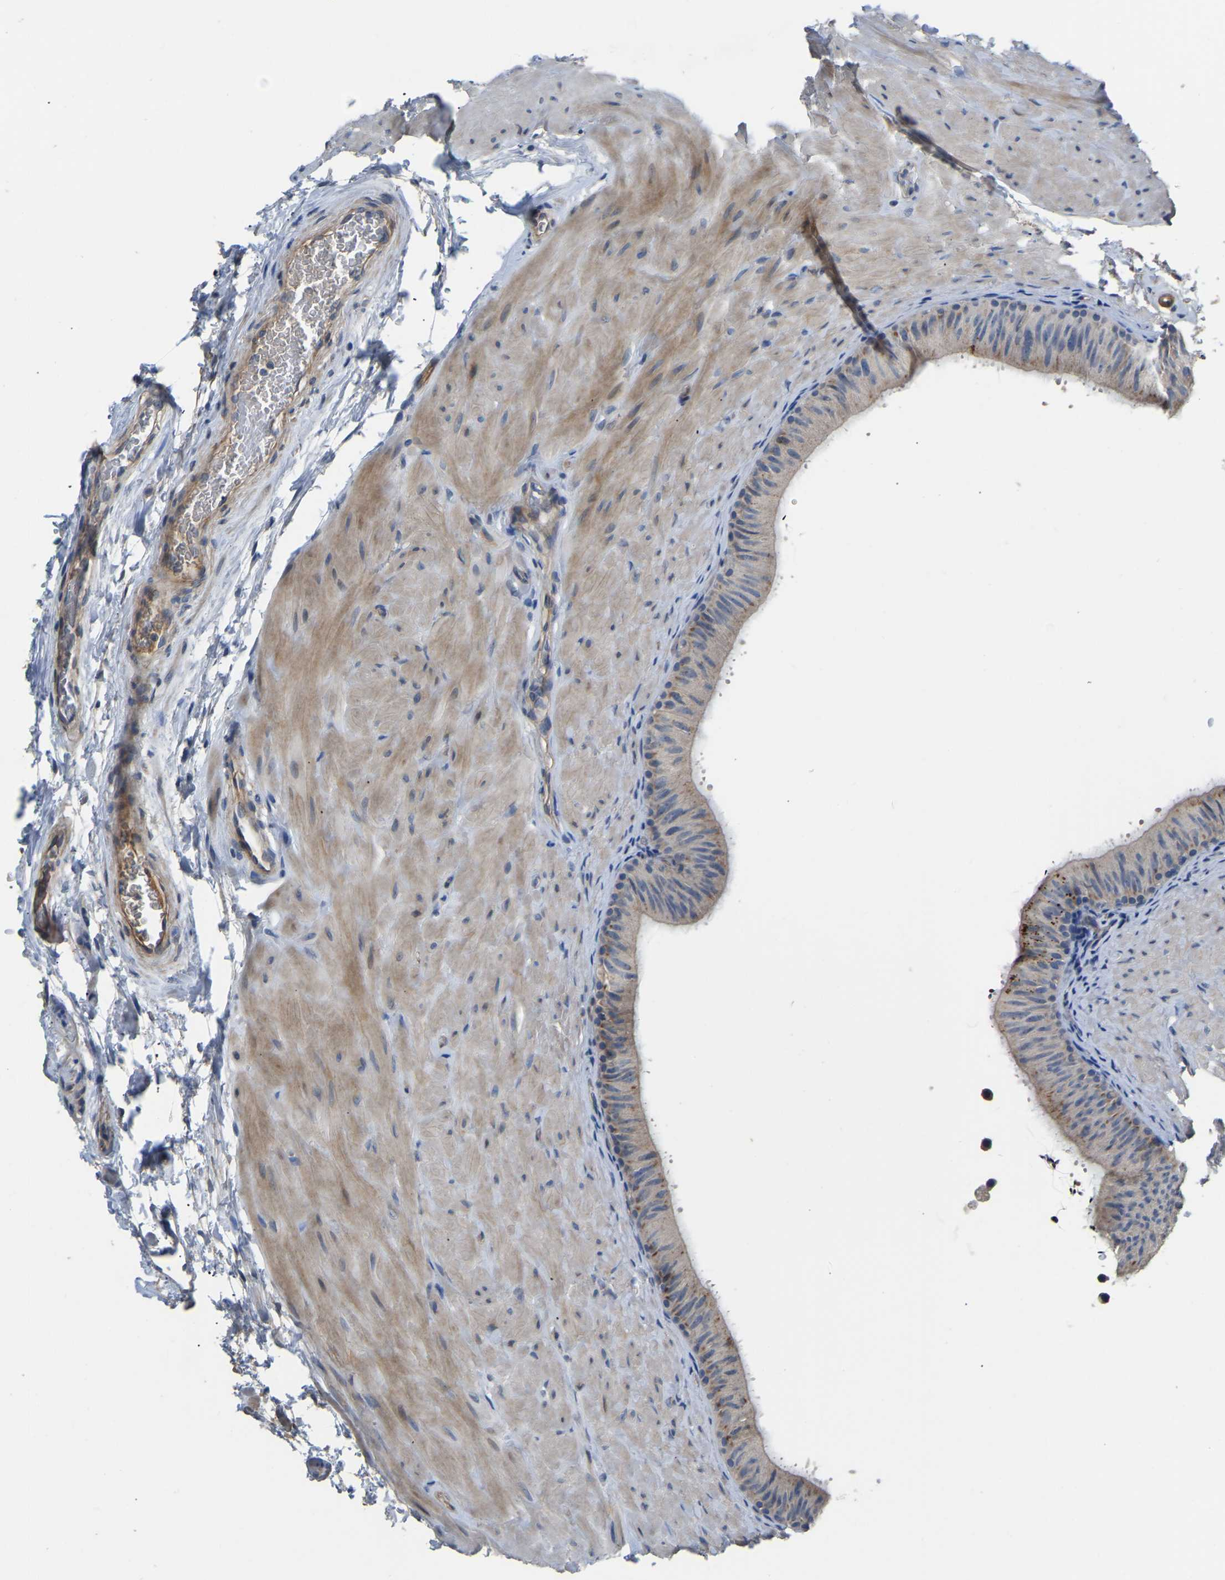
{"staining": {"intensity": "weak", "quantity": "<25%", "location": "cytoplasmic/membranous"}, "tissue": "epididymis", "cell_type": "Glandular cells", "image_type": "normal", "snomed": [{"axis": "morphology", "description": "Normal tissue, NOS"}, {"axis": "topography", "description": "Epididymis"}], "caption": "Photomicrograph shows no protein positivity in glandular cells of unremarkable epididymis. Brightfield microscopy of IHC stained with DAB (3,3'-diaminobenzidine) (brown) and hematoxylin (blue), captured at high magnification.", "gene": "HIGD2B", "patient": {"sex": "male", "age": 34}}